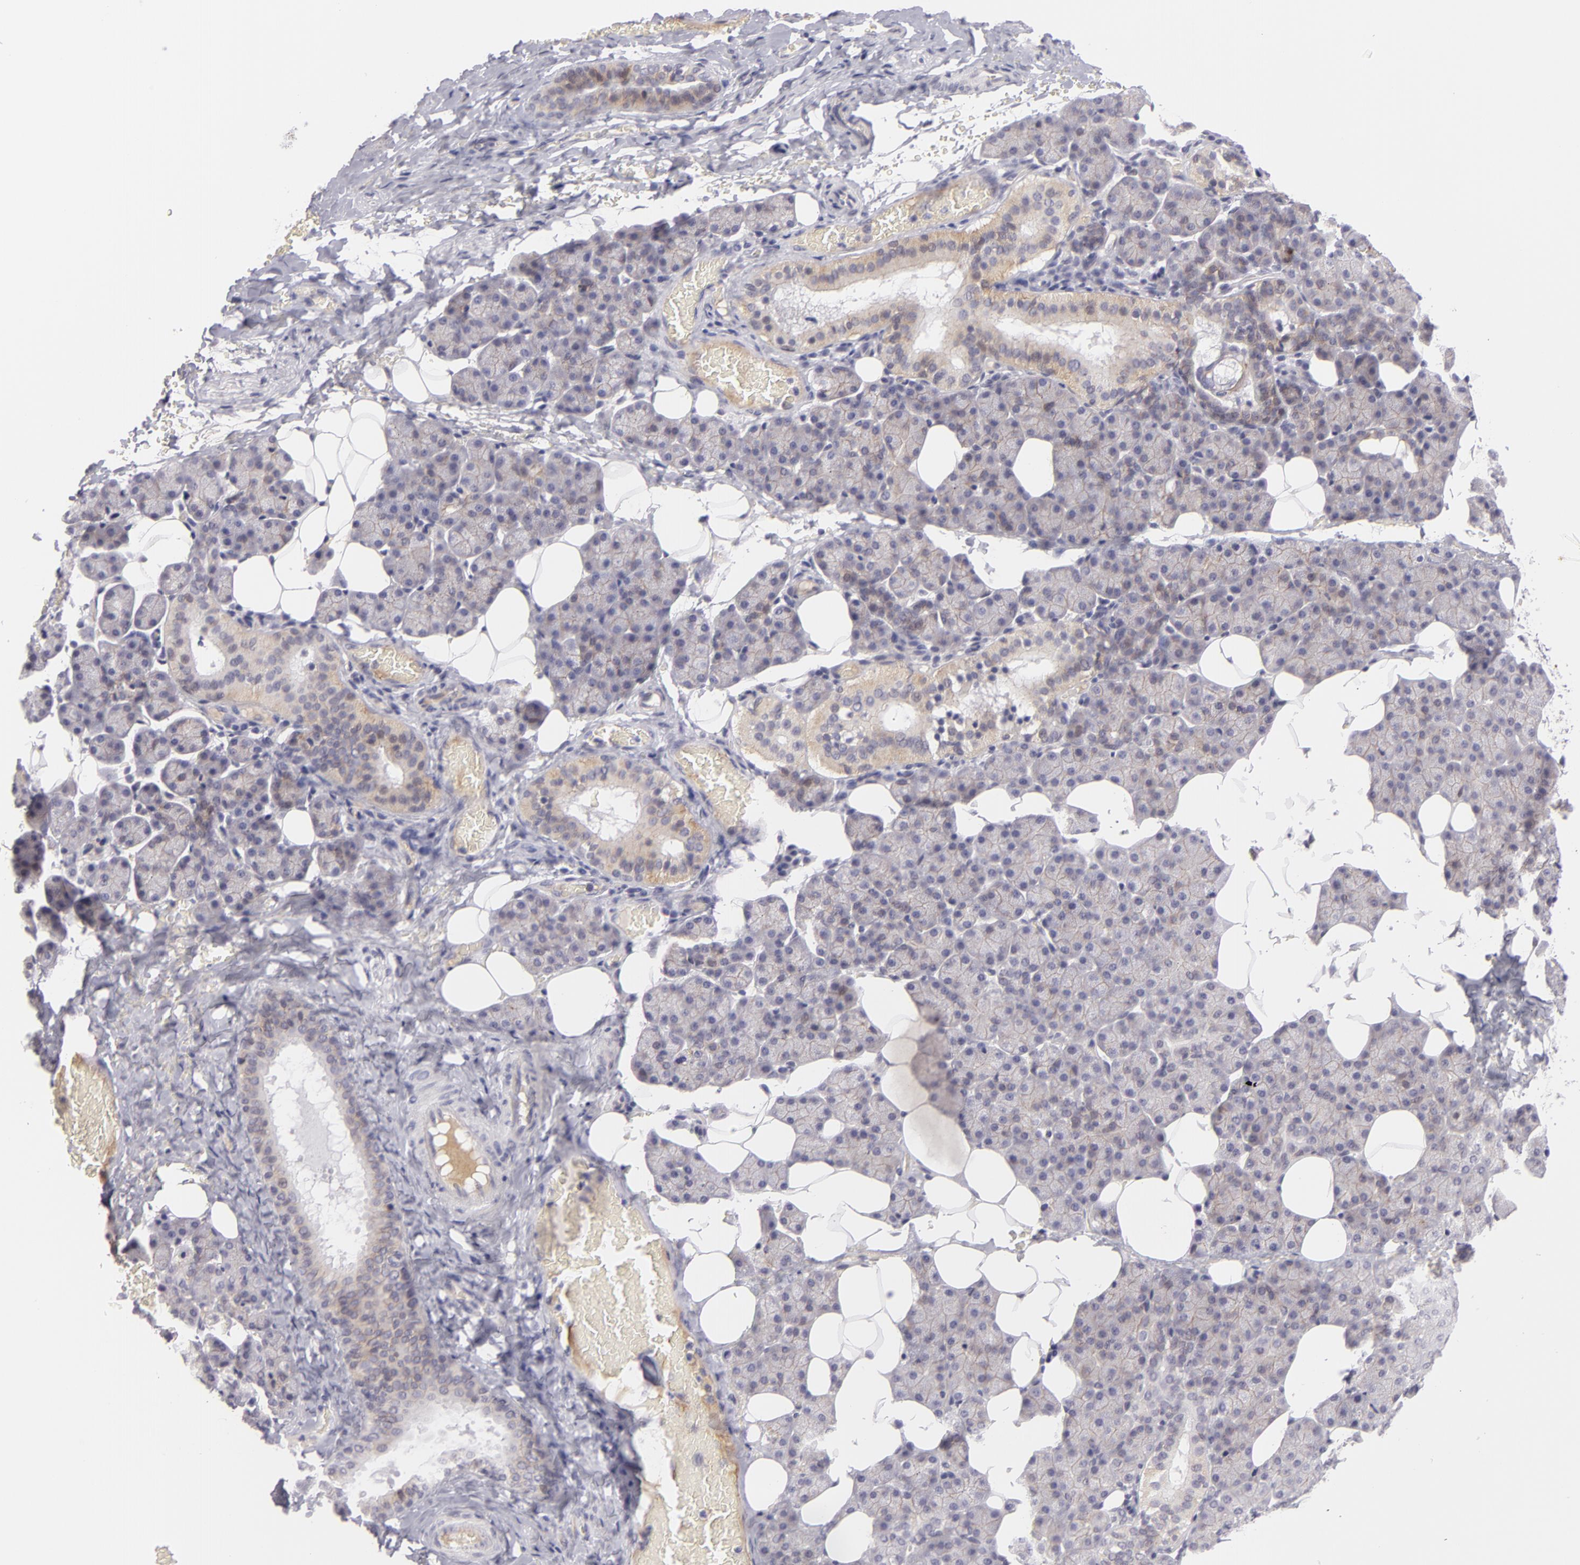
{"staining": {"intensity": "negative", "quantity": "none", "location": "none"}, "tissue": "salivary gland", "cell_type": "Glandular cells", "image_type": "normal", "snomed": [{"axis": "morphology", "description": "Normal tissue, NOS"}, {"axis": "topography", "description": "Lymph node"}, {"axis": "topography", "description": "Salivary gland"}], "caption": "An immunohistochemistry histopathology image of benign salivary gland is shown. There is no staining in glandular cells of salivary gland. Nuclei are stained in blue.", "gene": "CTNNB1", "patient": {"sex": "male", "age": 8}}